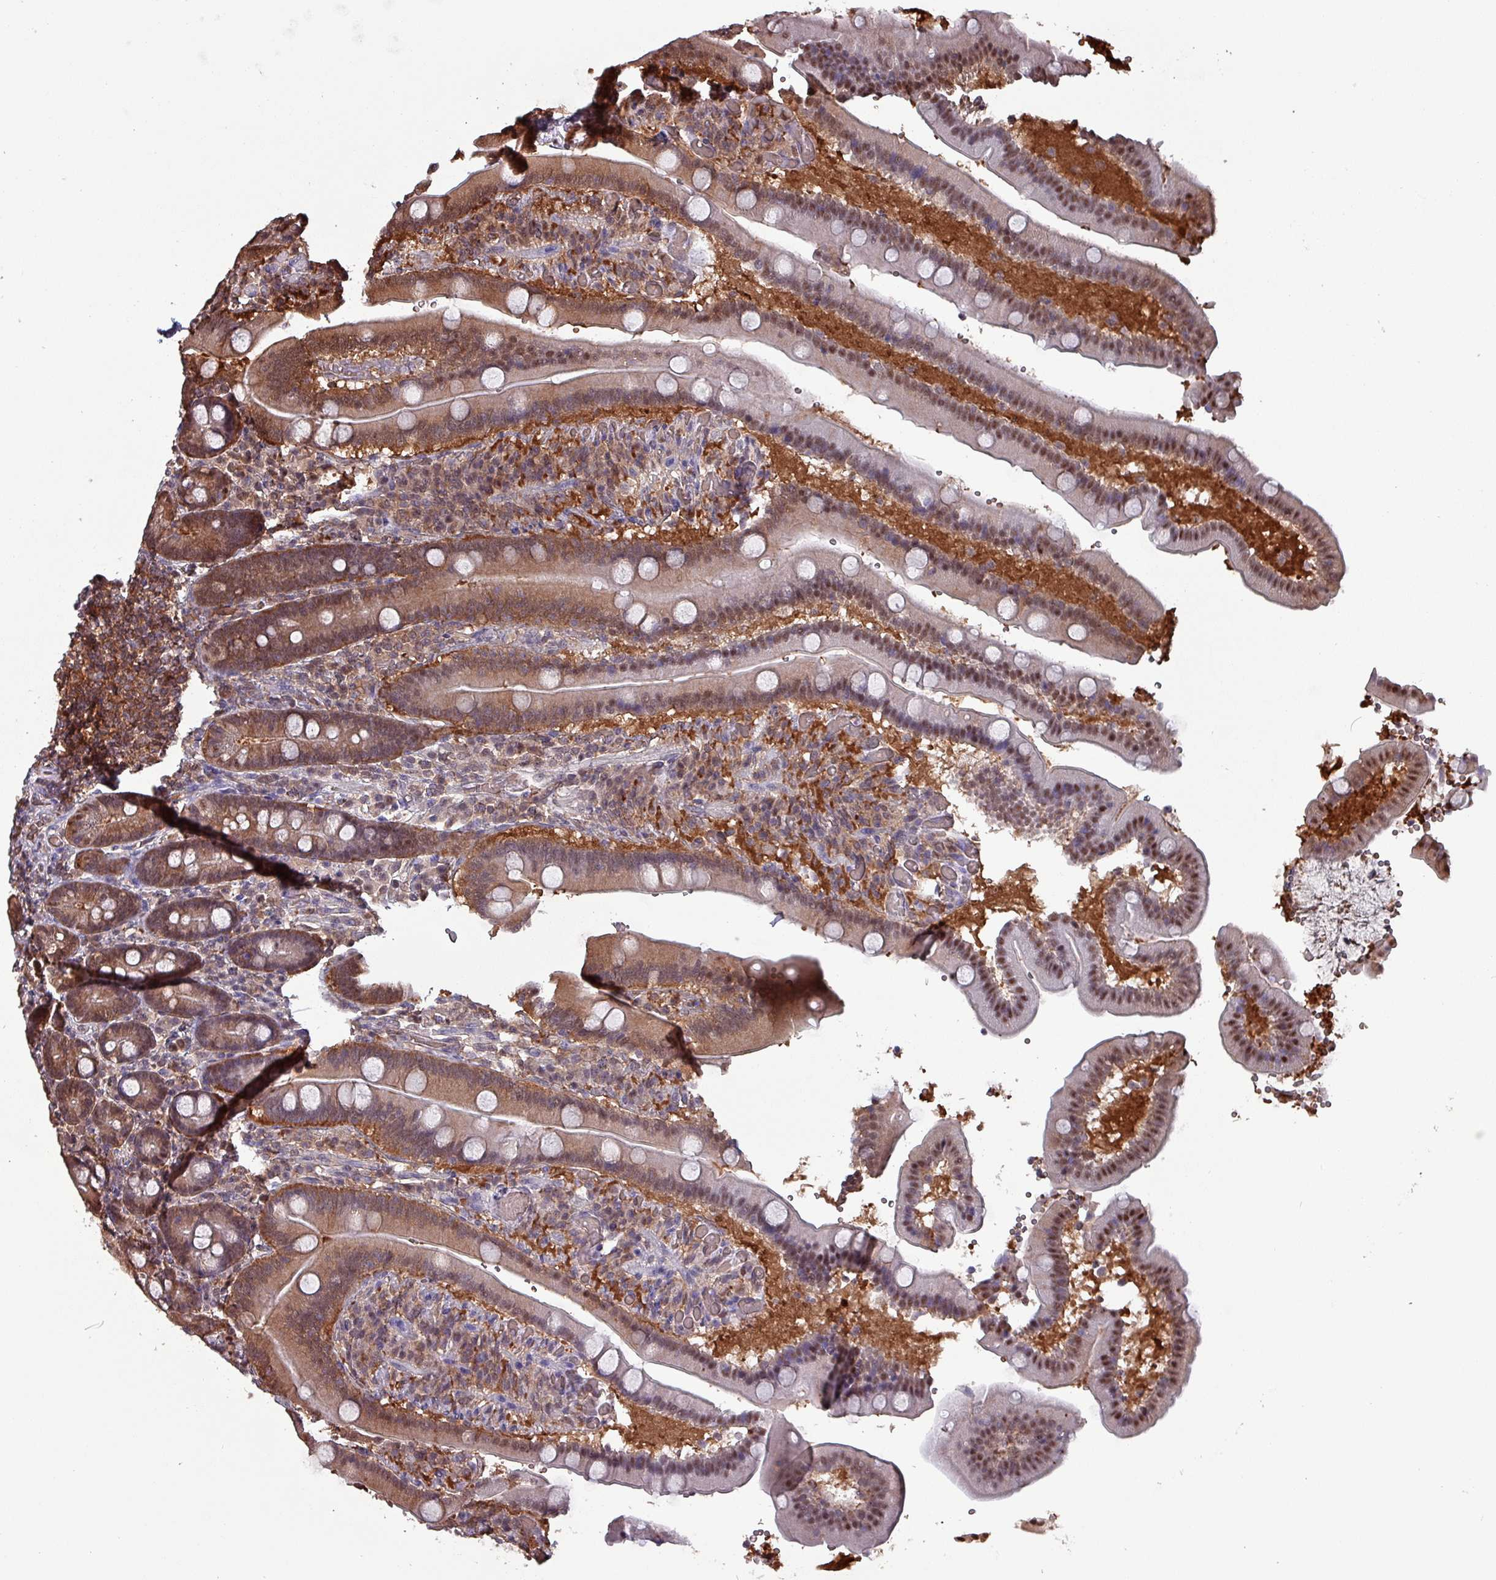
{"staining": {"intensity": "moderate", "quantity": ">75%", "location": "cytoplasmic/membranous,nuclear"}, "tissue": "duodenum", "cell_type": "Glandular cells", "image_type": "normal", "snomed": [{"axis": "morphology", "description": "Normal tissue, NOS"}, {"axis": "topography", "description": "Duodenum"}], "caption": "Immunohistochemical staining of normal duodenum displays >75% levels of moderate cytoplasmic/membranous,nuclear protein staining in about >75% of glandular cells.", "gene": "PSMB8", "patient": {"sex": "female", "age": 62}}